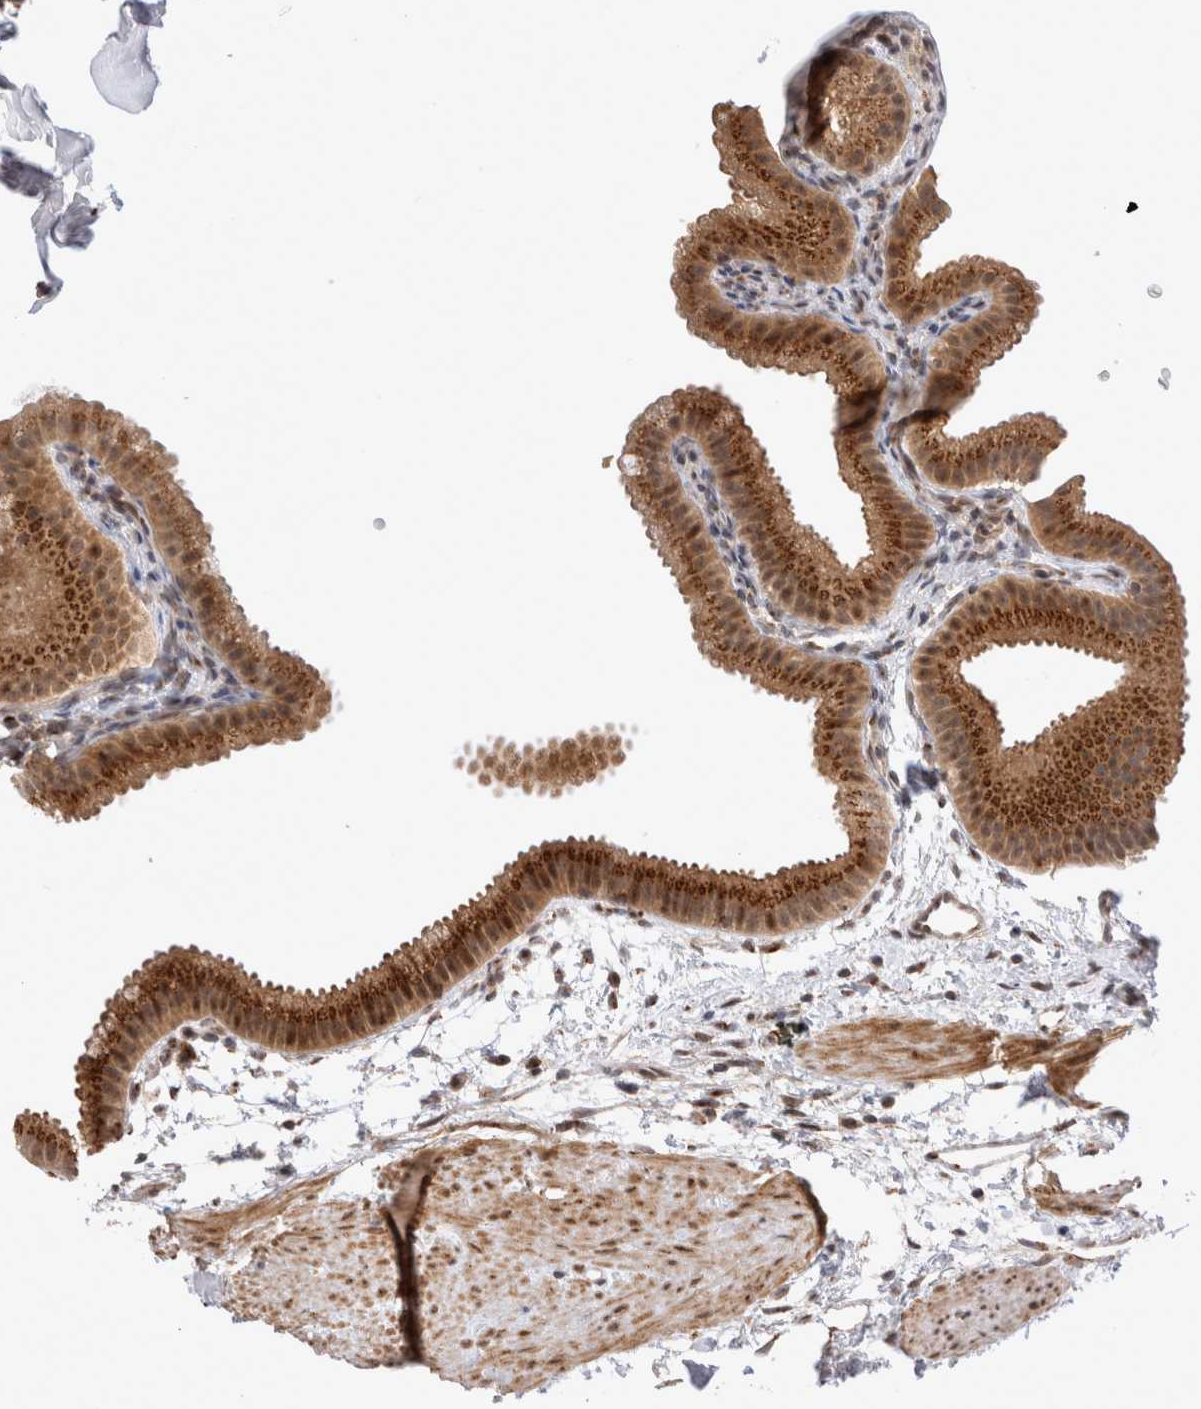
{"staining": {"intensity": "strong", "quantity": ">75%", "location": "cytoplasmic/membranous,nuclear"}, "tissue": "gallbladder", "cell_type": "Glandular cells", "image_type": "normal", "snomed": [{"axis": "morphology", "description": "Normal tissue, NOS"}, {"axis": "topography", "description": "Gallbladder"}], "caption": "Immunohistochemistry histopathology image of normal gallbladder: human gallbladder stained using immunohistochemistry (IHC) demonstrates high levels of strong protein expression localized specifically in the cytoplasmic/membranous,nuclear of glandular cells, appearing as a cytoplasmic/membranous,nuclear brown color.", "gene": "TMEM65", "patient": {"sex": "female", "age": 64}}